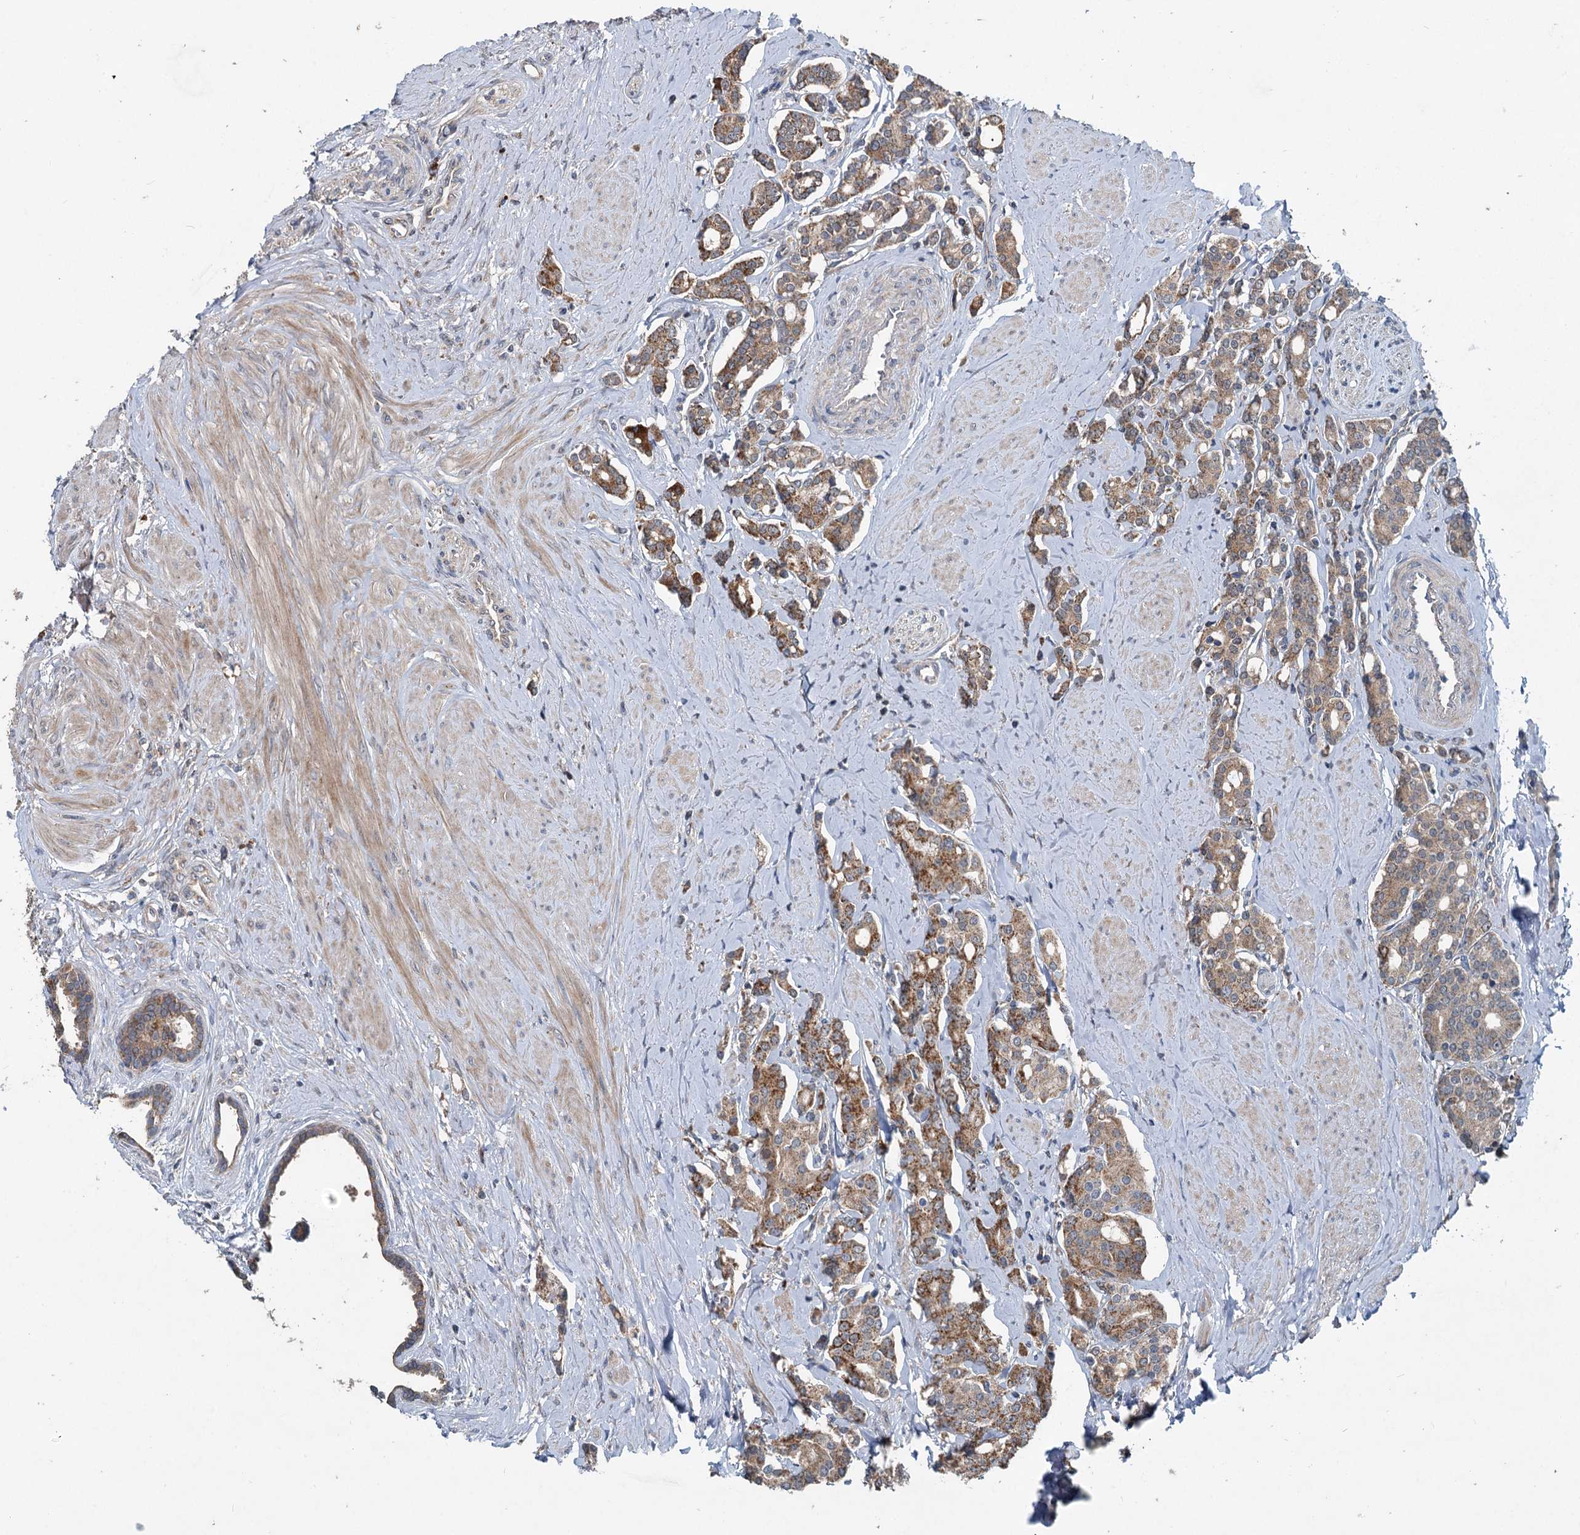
{"staining": {"intensity": "moderate", "quantity": ">75%", "location": "cytoplasmic/membranous"}, "tissue": "prostate cancer", "cell_type": "Tumor cells", "image_type": "cancer", "snomed": [{"axis": "morphology", "description": "Adenocarcinoma, High grade"}, {"axis": "topography", "description": "Prostate"}], "caption": "A histopathology image of prostate adenocarcinoma (high-grade) stained for a protein displays moderate cytoplasmic/membranous brown staining in tumor cells.", "gene": "OTUB1", "patient": {"sex": "male", "age": 62}}